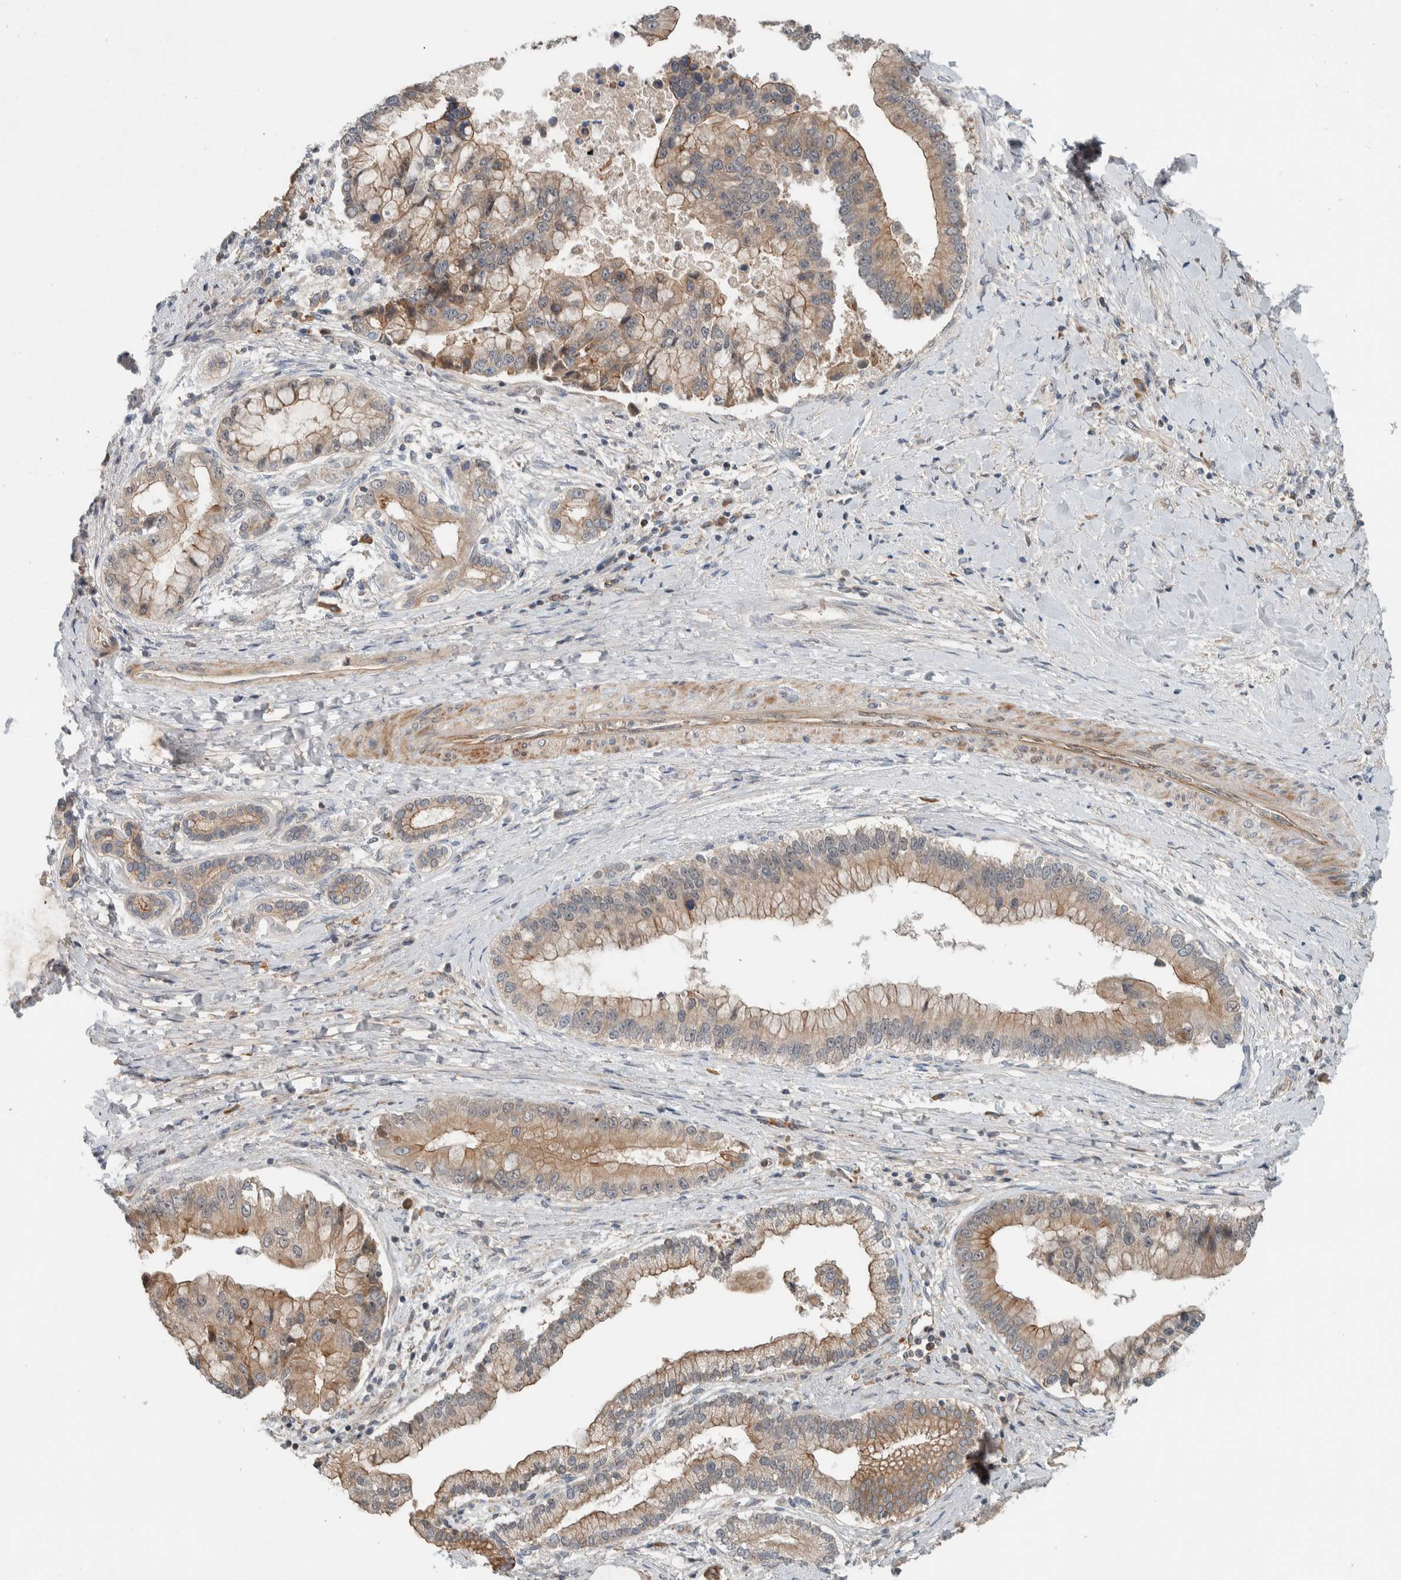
{"staining": {"intensity": "moderate", "quantity": ">75%", "location": "cytoplasmic/membranous"}, "tissue": "liver cancer", "cell_type": "Tumor cells", "image_type": "cancer", "snomed": [{"axis": "morphology", "description": "Cholangiocarcinoma"}, {"axis": "topography", "description": "Liver"}], "caption": "Immunohistochemistry (IHC) micrograph of neoplastic tissue: human liver cancer stained using immunohistochemistry exhibits medium levels of moderate protein expression localized specifically in the cytoplasmic/membranous of tumor cells, appearing as a cytoplasmic/membranous brown color.", "gene": "ARMC7", "patient": {"sex": "male", "age": 50}}